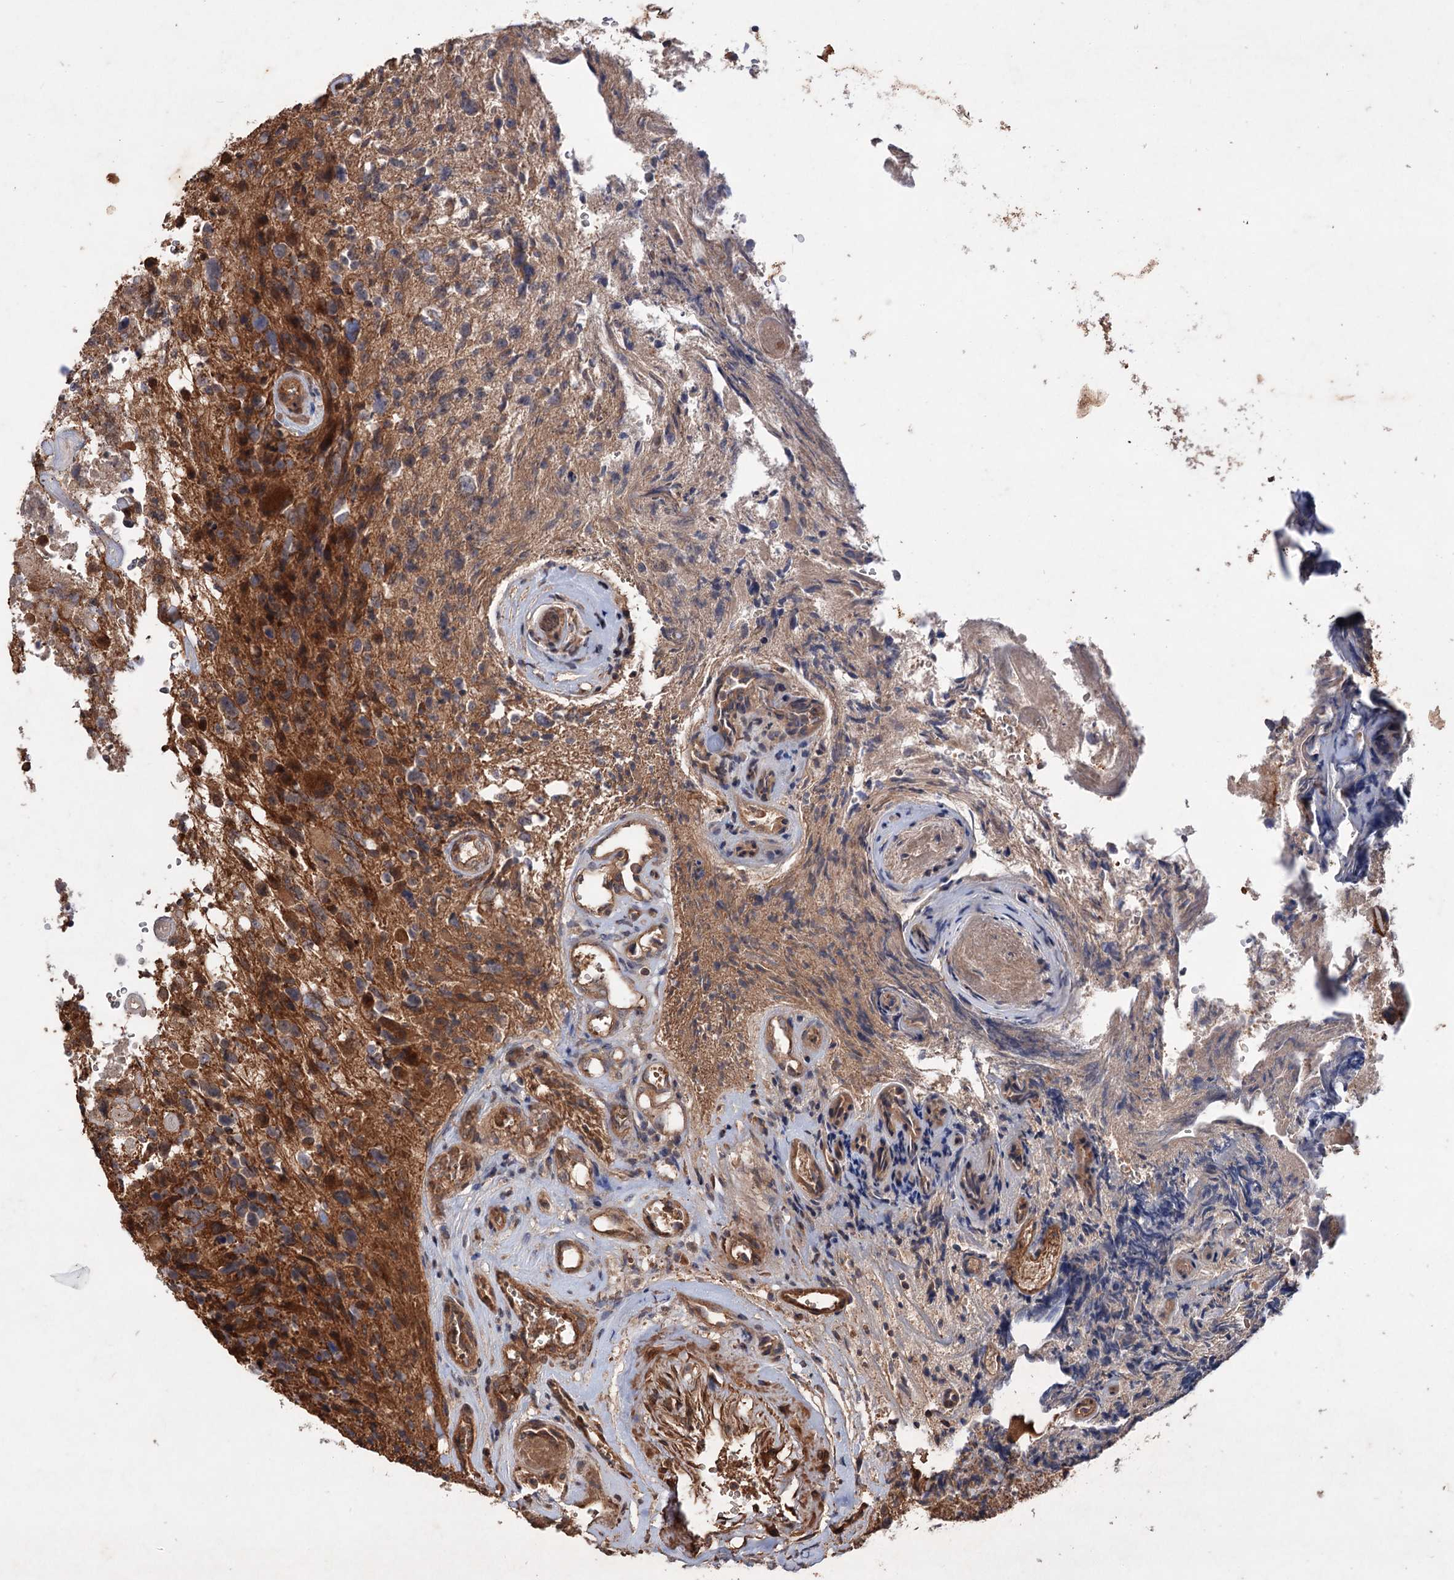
{"staining": {"intensity": "moderate", "quantity": ">75%", "location": "cytoplasmic/membranous"}, "tissue": "glioma", "cell_type": "Tumor cells", "image_type": "cancer", "snomed": [{"axis": "morphology", "description": "Glioma, malignant, High grade"}, {"axis": "topography", "description": "Brain"}], "caption": "Glioma stained with a protein marker displays moderate staining in tumor cells.", "gene": "ADK", "patient": {"sex": "male", "age": 69}}